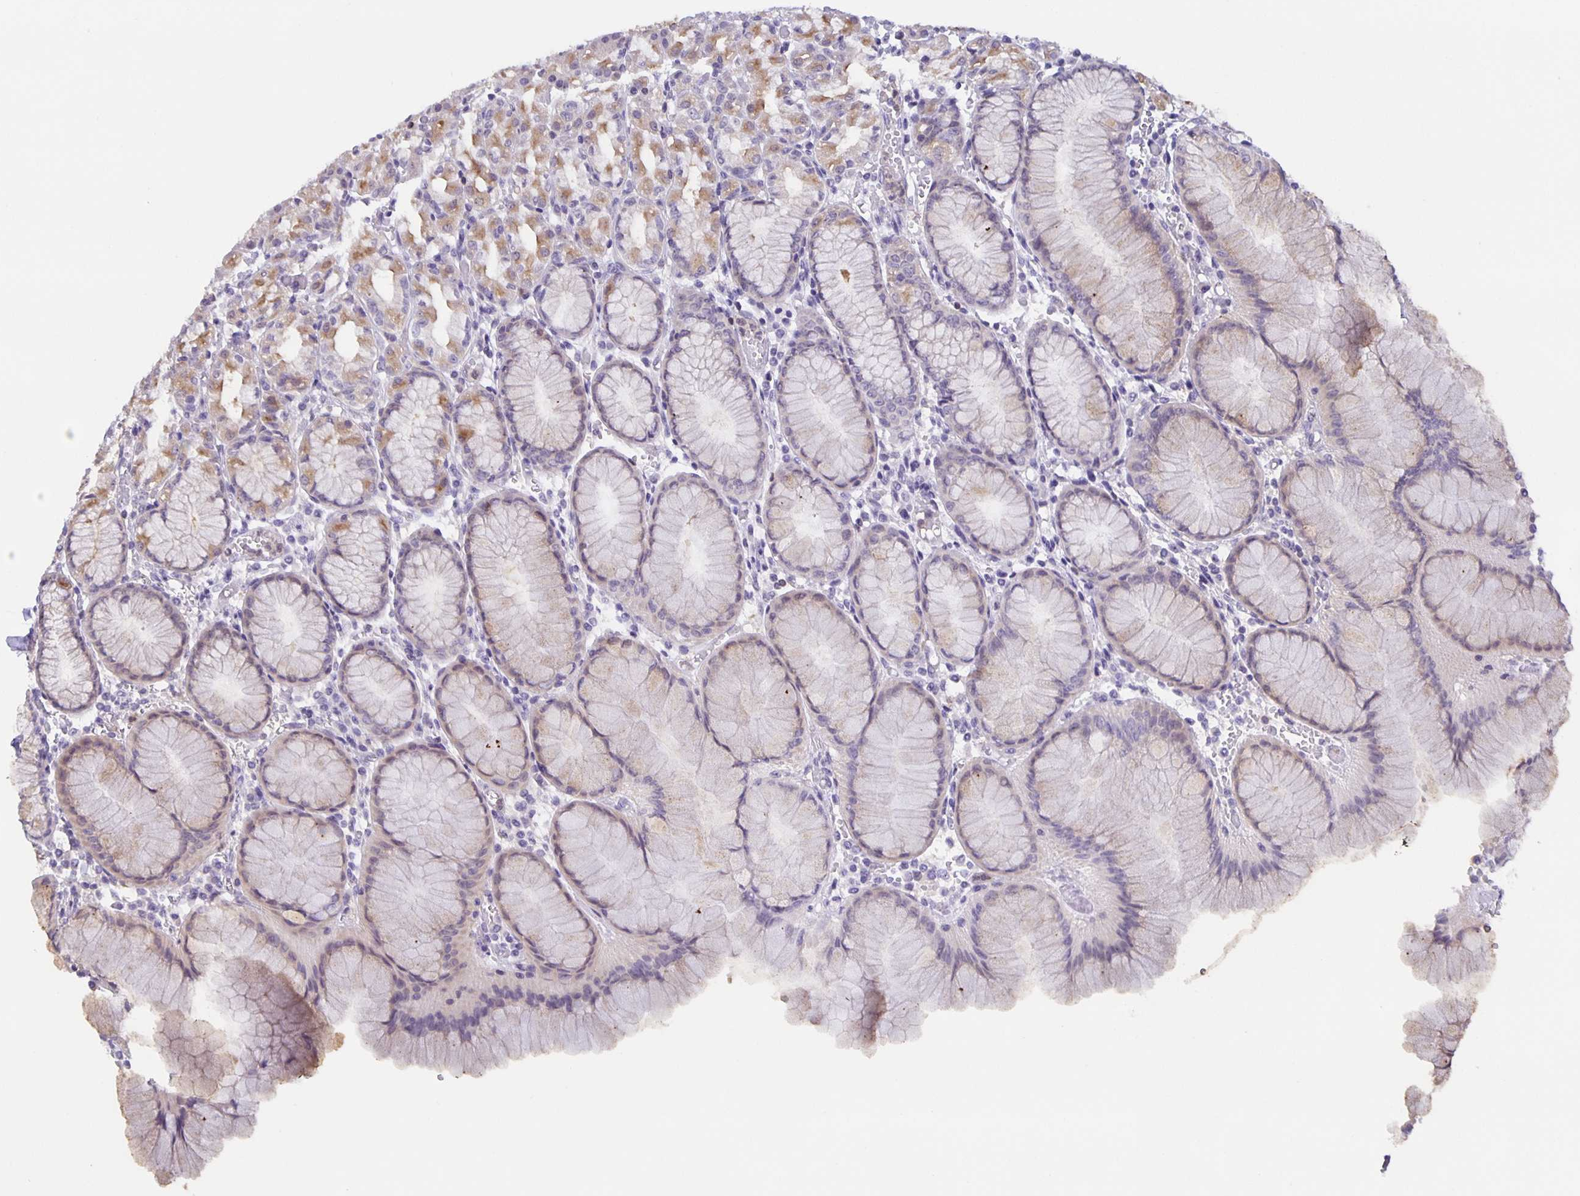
{"staining": {"intensity": "moderate", "quantity": "25%-75%", "location": "cytoplasmic/membranous"}, "tissue": "stomach", "cell_type": "Glandular cells", "image_type": "normal", "snomed": [{"axis": "morphology", "description": "Normal tissue, NOS"}, {"axis": "topography", "description": "Stomach"}], "caption": "Protein staining of benign stomach reveals moderate cytoplasmic/membranous positivity in approximately 25%-75% of glandular cells.", "gene": "MARCHF6", "patient": {"sex": "female", "age": 57}}